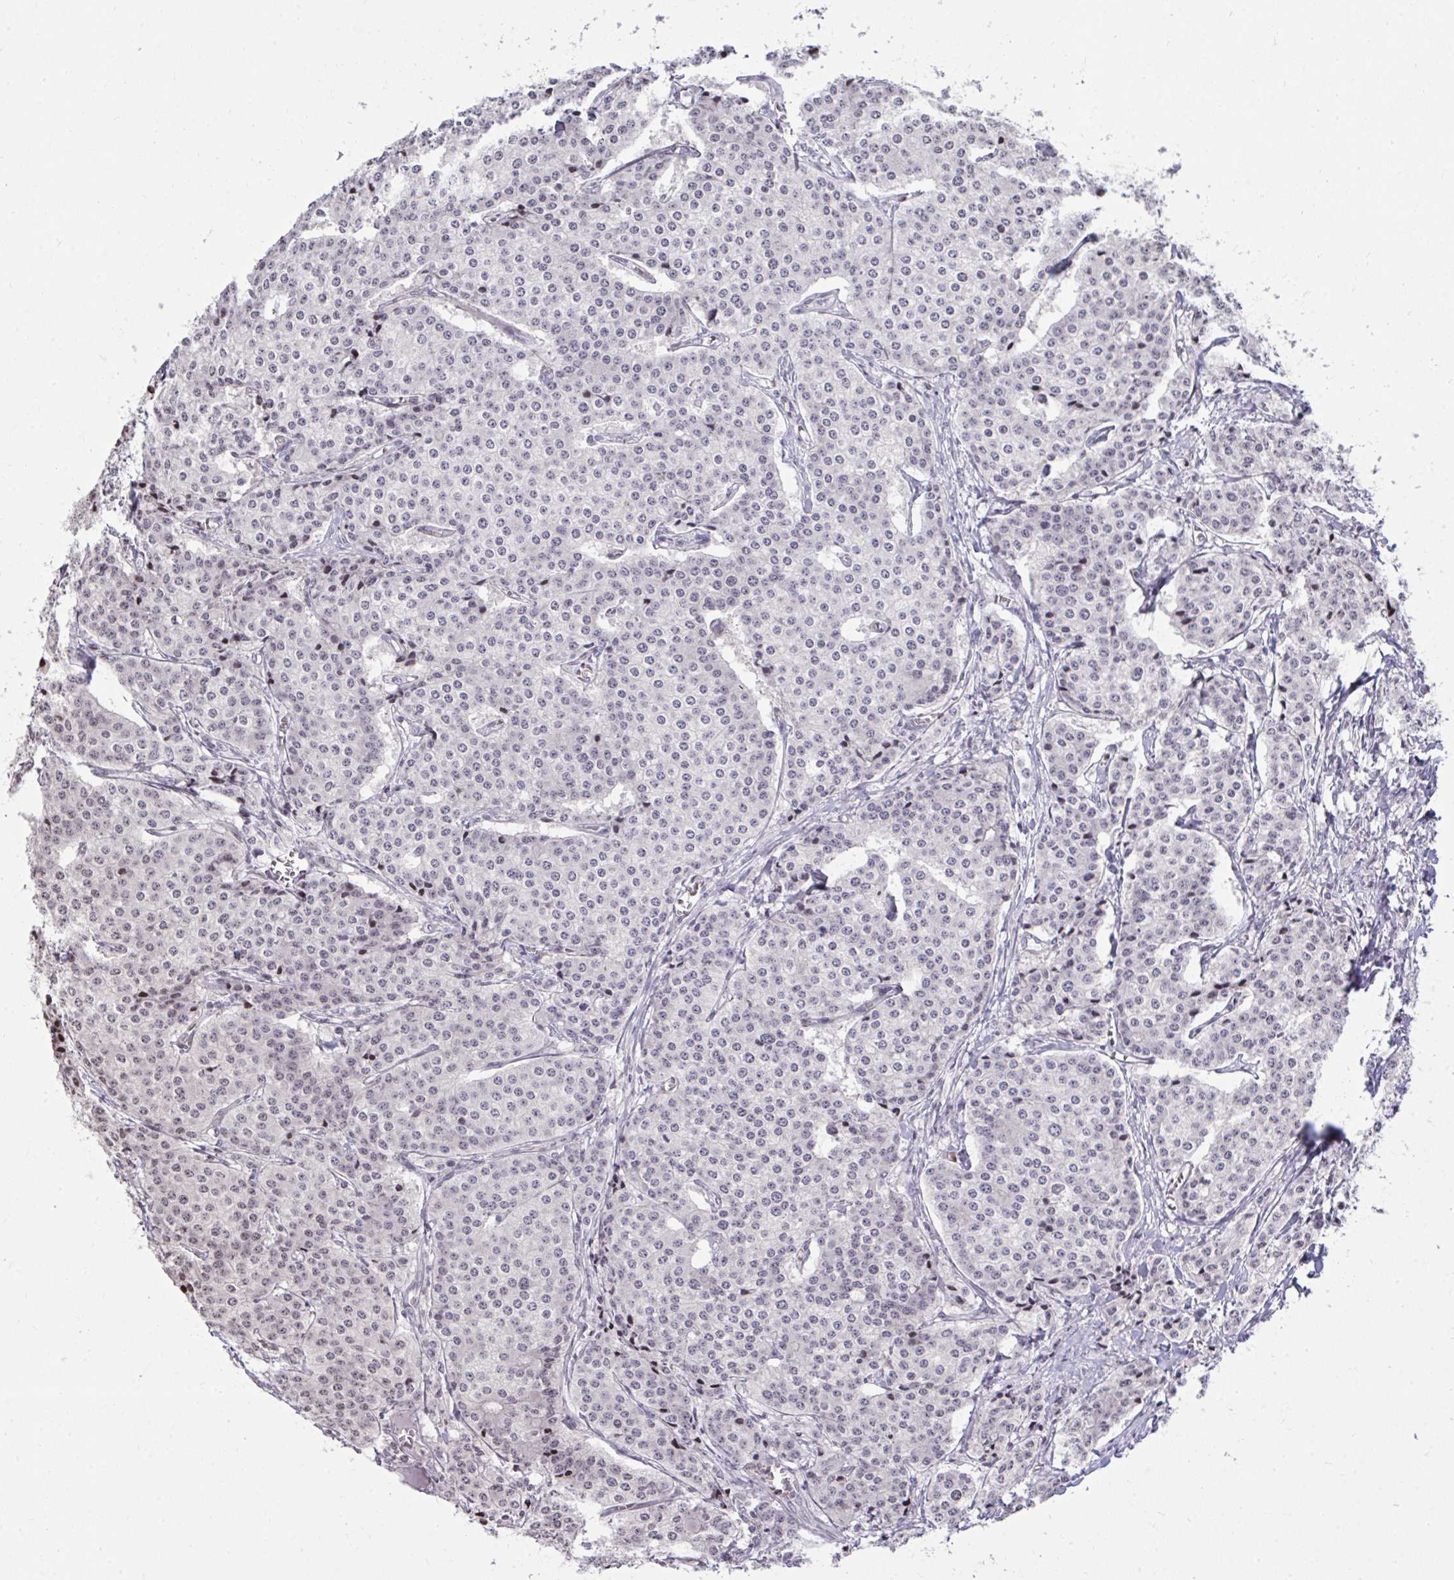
{"staining": {"intensity": "moderate", "quantity": "25%-75%", "location": "nuclear"}, "tissue": "carcinoid", "cell_type": "Tumor cells", "image_type": "cancer", "snomed": [{"axis": "morphology", "description": "Carcinoid, malignant, NOS"}, {"axis": "topography", "description": "Small intestine"}], "caption": "The photomicrograph exhibits a brown stain indicating the presence of a protein in the nuclear of tumor cells in carcinoid.", "gene": "PLEKHH1", "patient": {"sex": "female", "age": 64}}